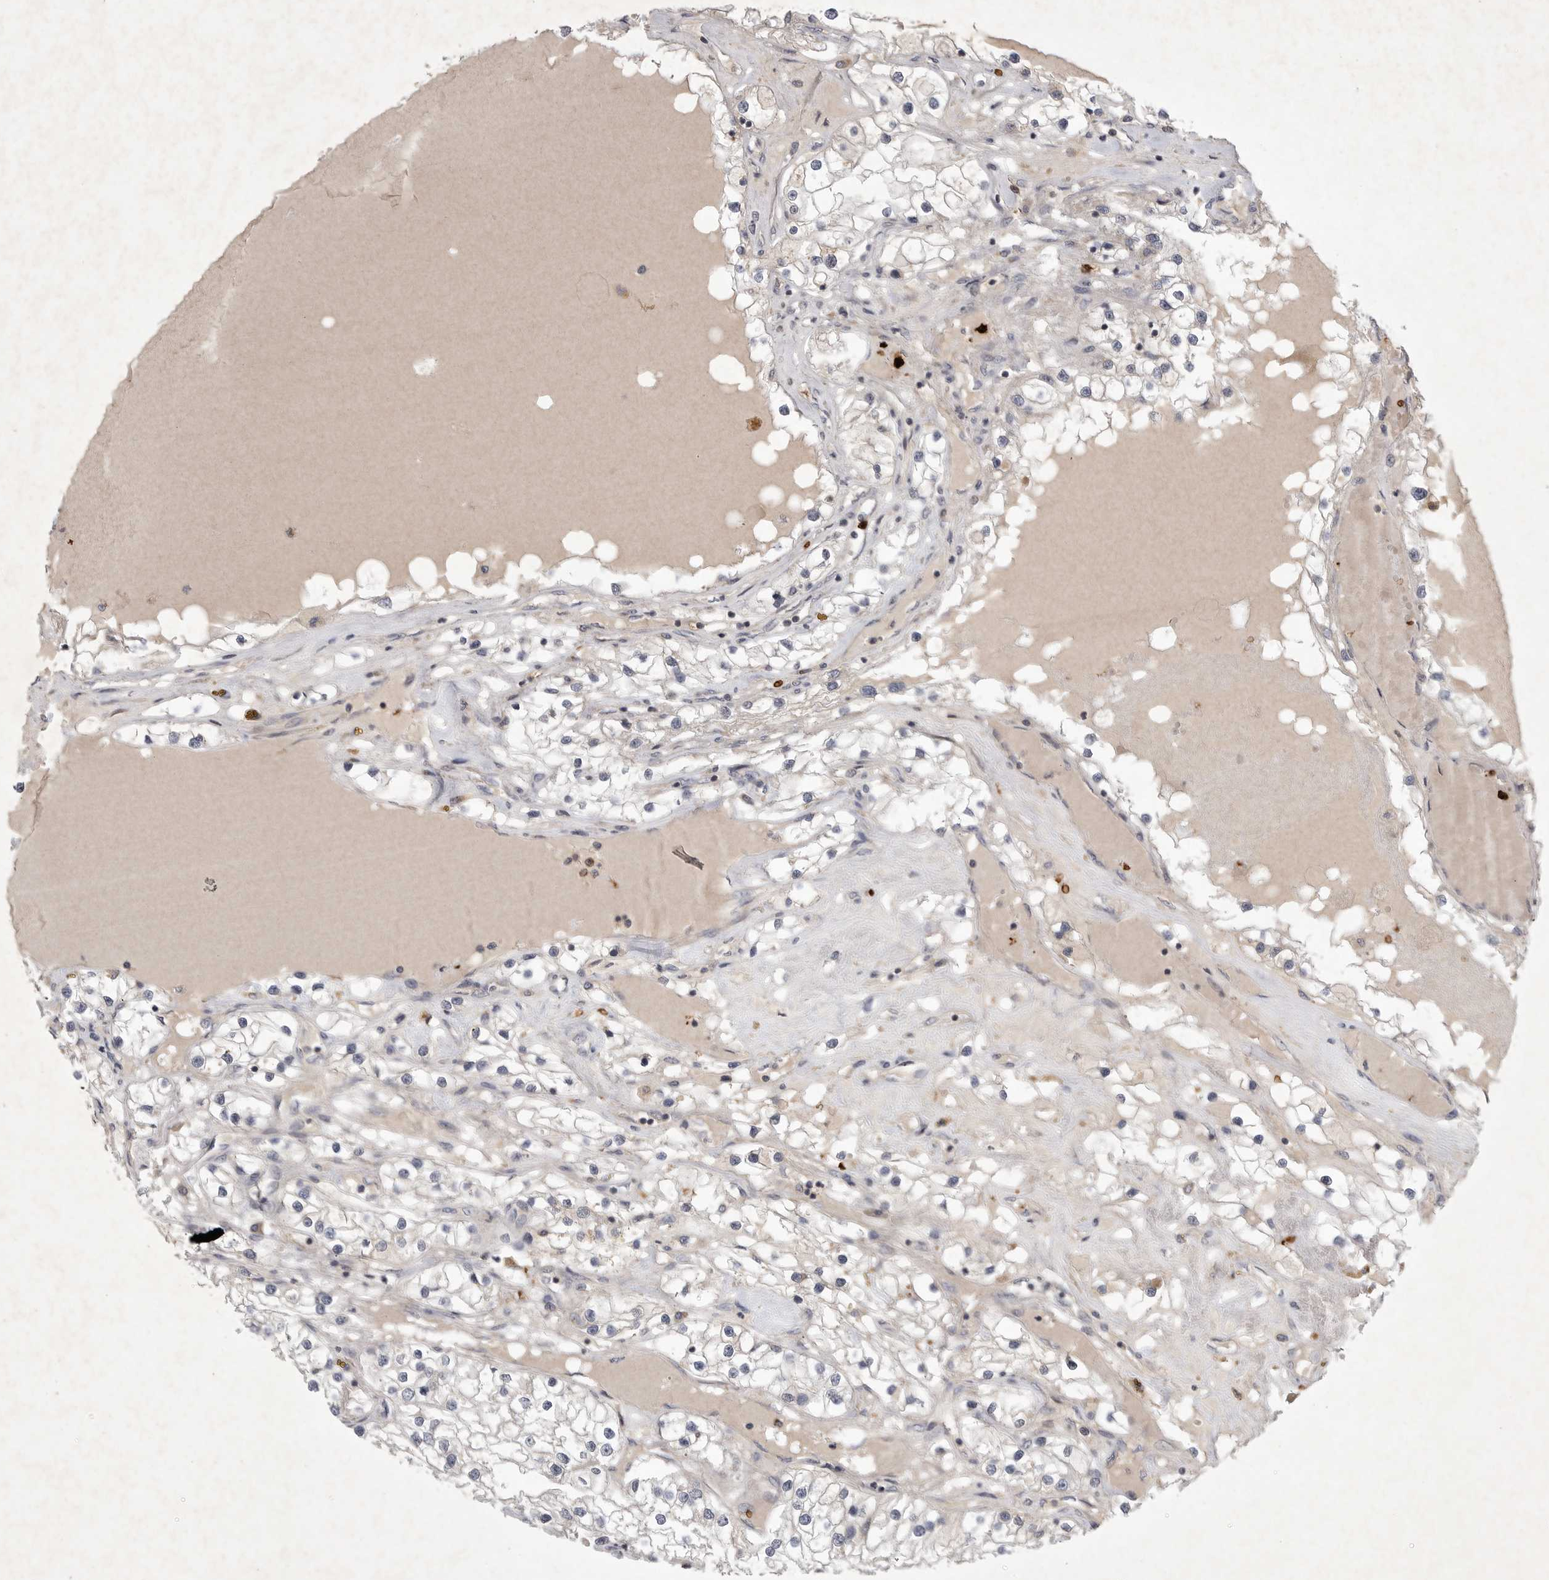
{"staining": {"intensity": "negative", "quantity": "none", "location": "none"}, "tissue": "renal cancer", "cell_type": "Tumor cells", "image_type": "cancer", "snomed": [{"axis": "morphology", "description": "Adenocarcinoma, NOS"}, {"axis": "topography", "description": "Kidney"}], "caption": "Protein analysis of renal adenocarcinoma exhibits no significant positivity in tumor cells.", "gene": "UBE3D", "patient": {"sex": "male", "age": 68}}